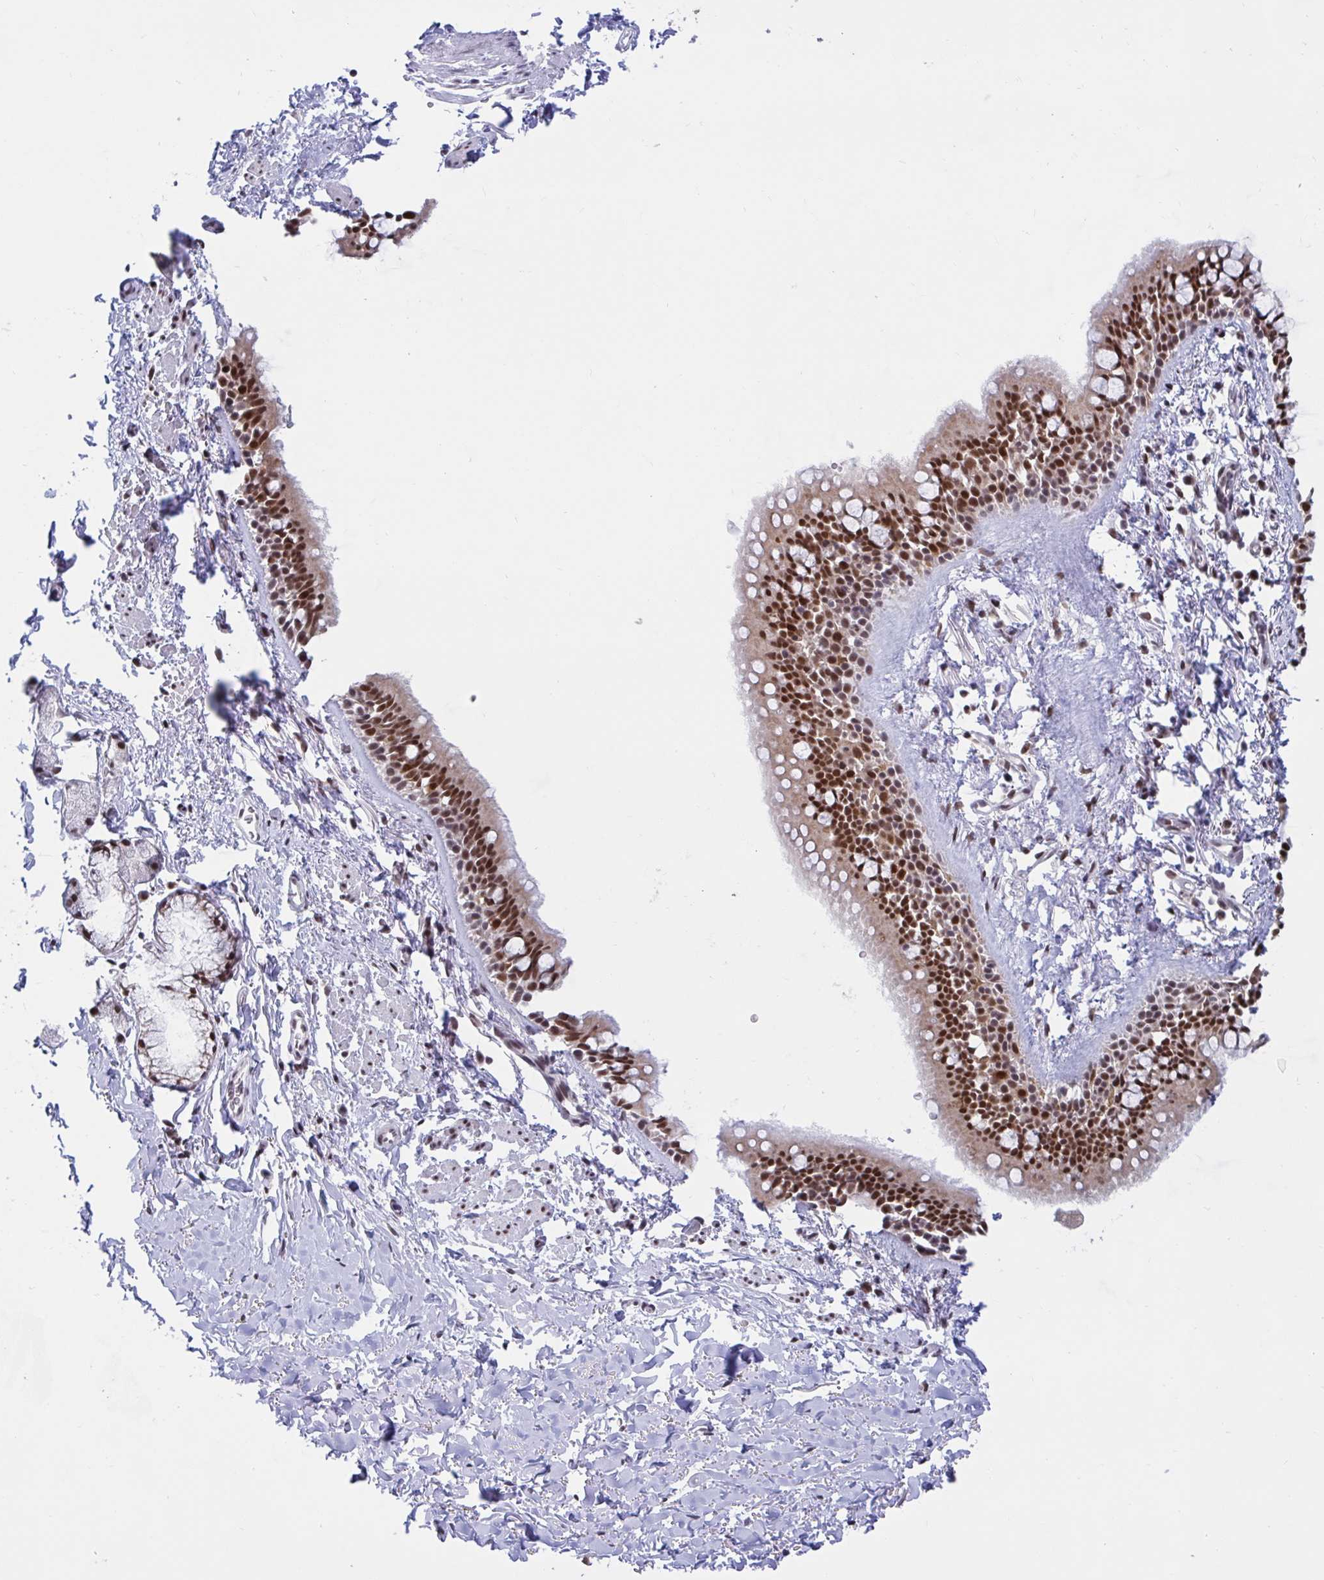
{"staining": {"intensity": "strong", "quantity": ">75%", "location": "nuclear"}, "tissue": "bronchus", "cell_type": "Respiratory epithelial cells", "image_type": "normal", "snomed": [{"axis": "morphology", "description": "Normal tissue, NOS"}, {"axis": "topography", "description": "Lymph node"}, {"axis": "topography", "description": "Cartilage tissue"}, {"axis": "topography", "description": "Bronchus"}], "caption": "Immunohistochemical staining of benign bronchus reveals high levels of strong nuclear staining in about >75% of respiratory epithelial cells.", "gene": "PHF10", "patient": {"sex": "female", "age": 70}}